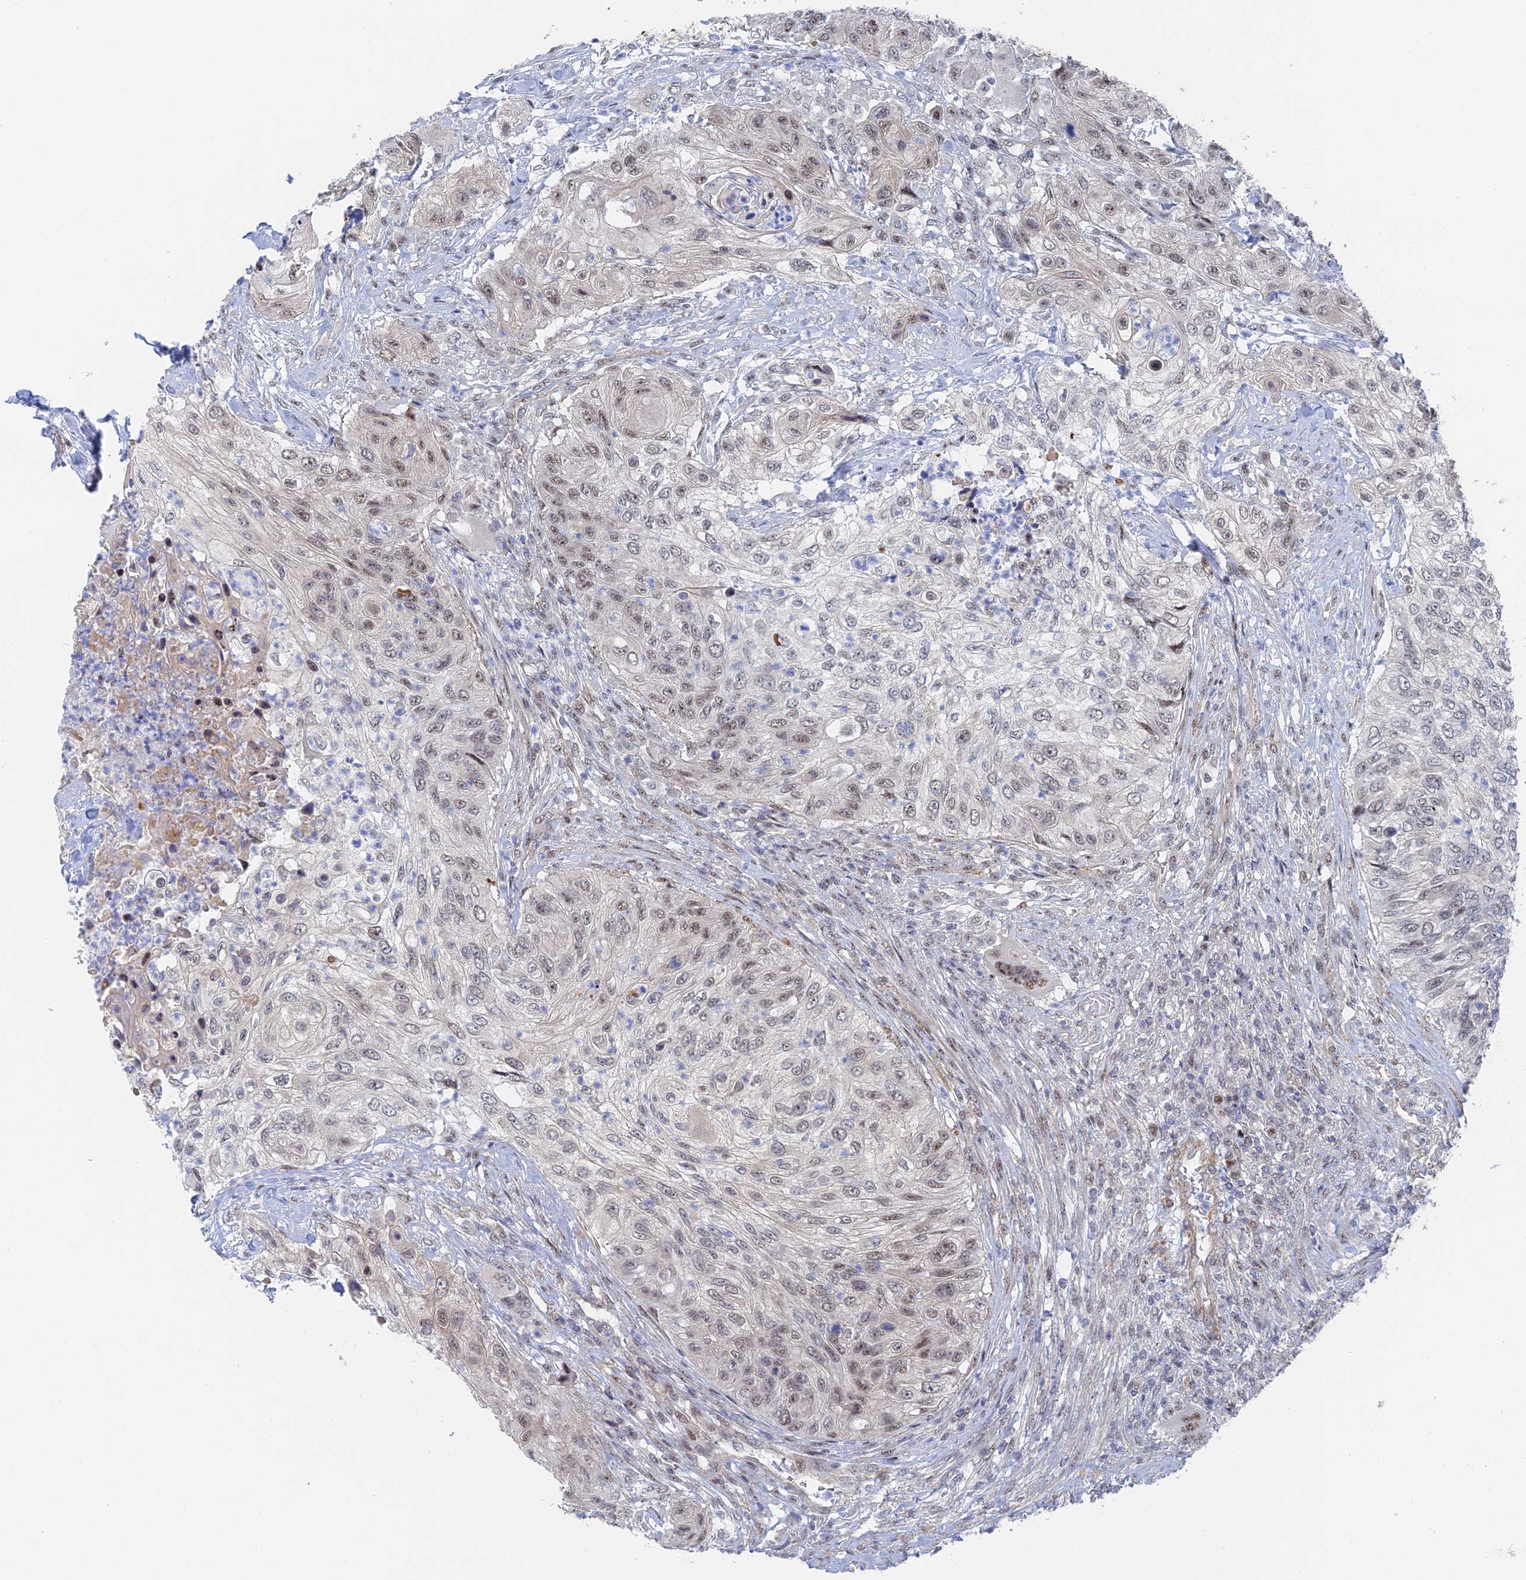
{"staining": {"intensity": "weak", "quantity": ">75%", "location": "nuclear"}, "tissue": "urothelial cancer", "cell_type": "Tumor cells", "image_type": "cancer", "snomed": [{"axis": "morphology", "description": "Urothelial carcinoma, High grade"}, {"axis": "topography", "description": "Urinary bladder"}], "caption": "IHC of urothelial cancer displays low levels of weak nuclear positivity in approximately >75% of tumor cells.", "gene": "CFAP92", "patient": {"sex": "female", "age": 60}}